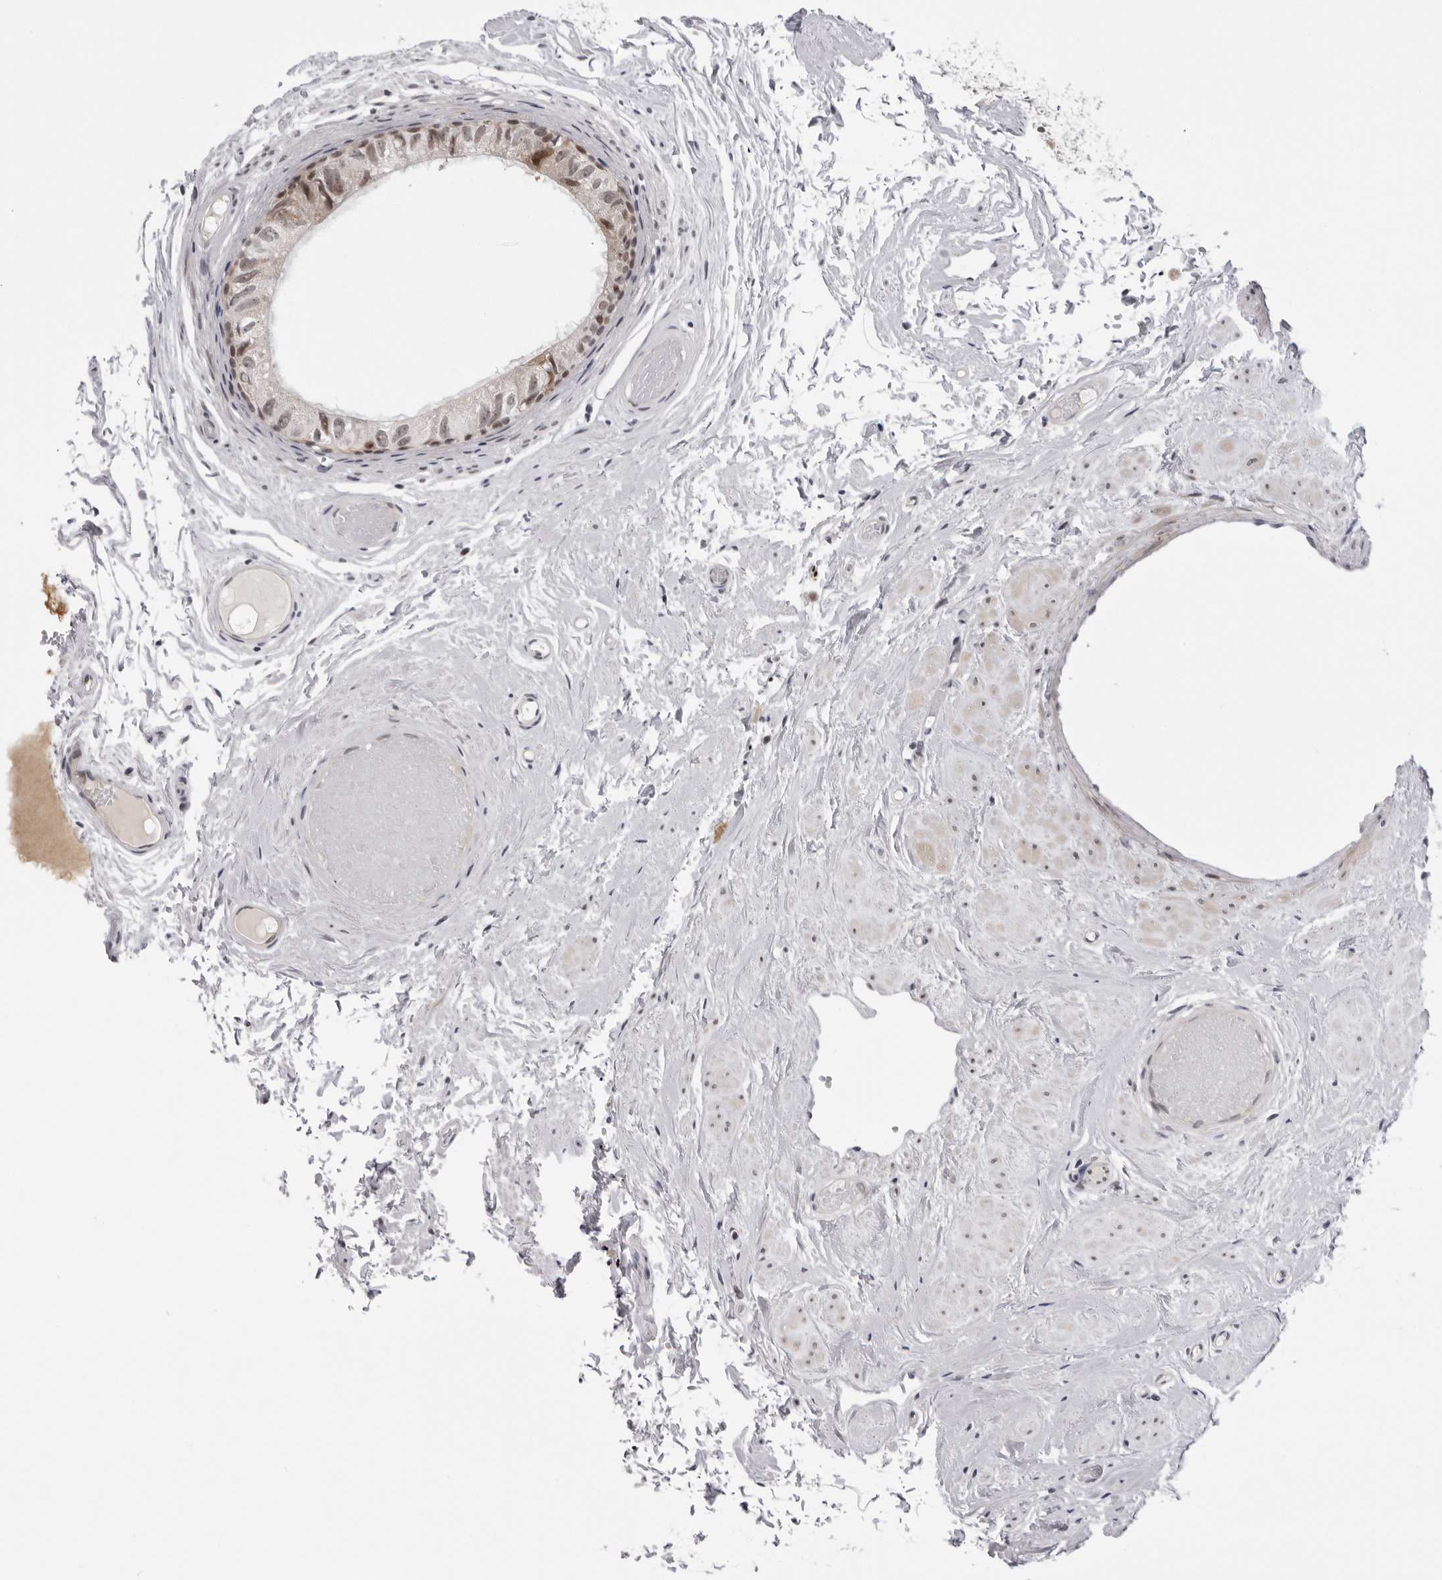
{"staining": {"intensity": "weak", "quantity": ">75%", "location": "nuclear"}, "tissue": "epididymis", "cell_type": "Glandular cells", "image_type": "normal", "snomed": [{"axis": "morphology", "description": "Normal tissue, NOS"}, {"axis": "topography", "description": "Epididymis"}], "caption": "This image shows immunohistochemistry staining of unremarkable epididymis, with low weak nuclear expression in about >75% of glandular cells.", "gene": "ALPK2", "patient": {"sex": "male", "age": 79}}